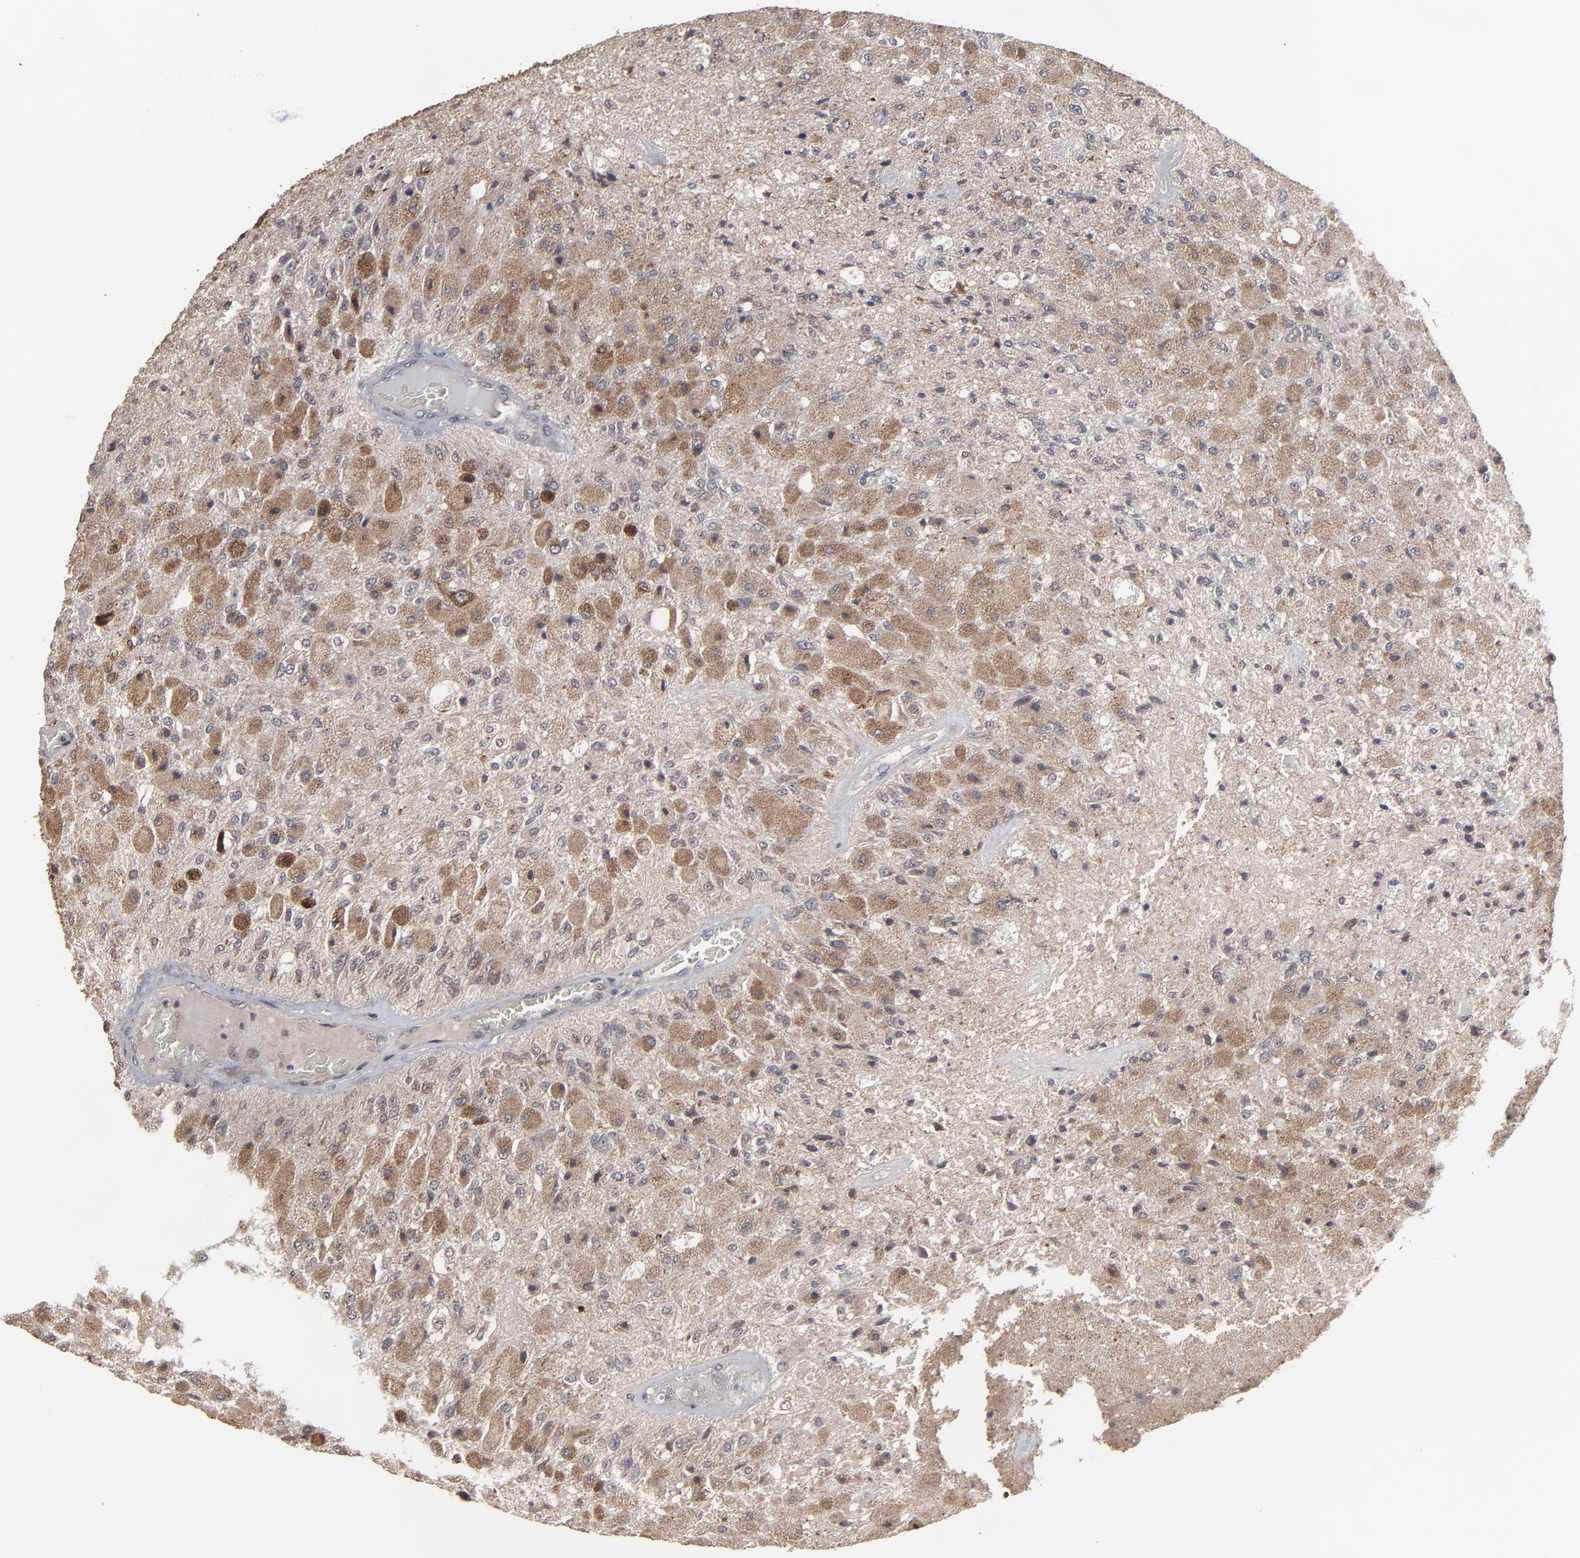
{"staining": {"intensity": "moderate", "quantity": "25%-75%", "location": "cytoplasmic/membranous"}, "tissue": "glioma", "cell_type": "Tumor cells", "image_type": "cancer", "snomed": [{"axis": "morphology", "description": "Normal tissue, NOS"}, {"axis": "morphology", "description": "Glioma, malignant, High grade"}, {"axis": "topography", "description": "Cerebral cortex"}], "caption": "High-grade glioma (malignant) tissue demonstrates moderate cytoplasmic/membranous staining in about 25%-75% of tumor cells", "gene": "SLC22A17", "patient": {"sex": "male", "age": 77}}